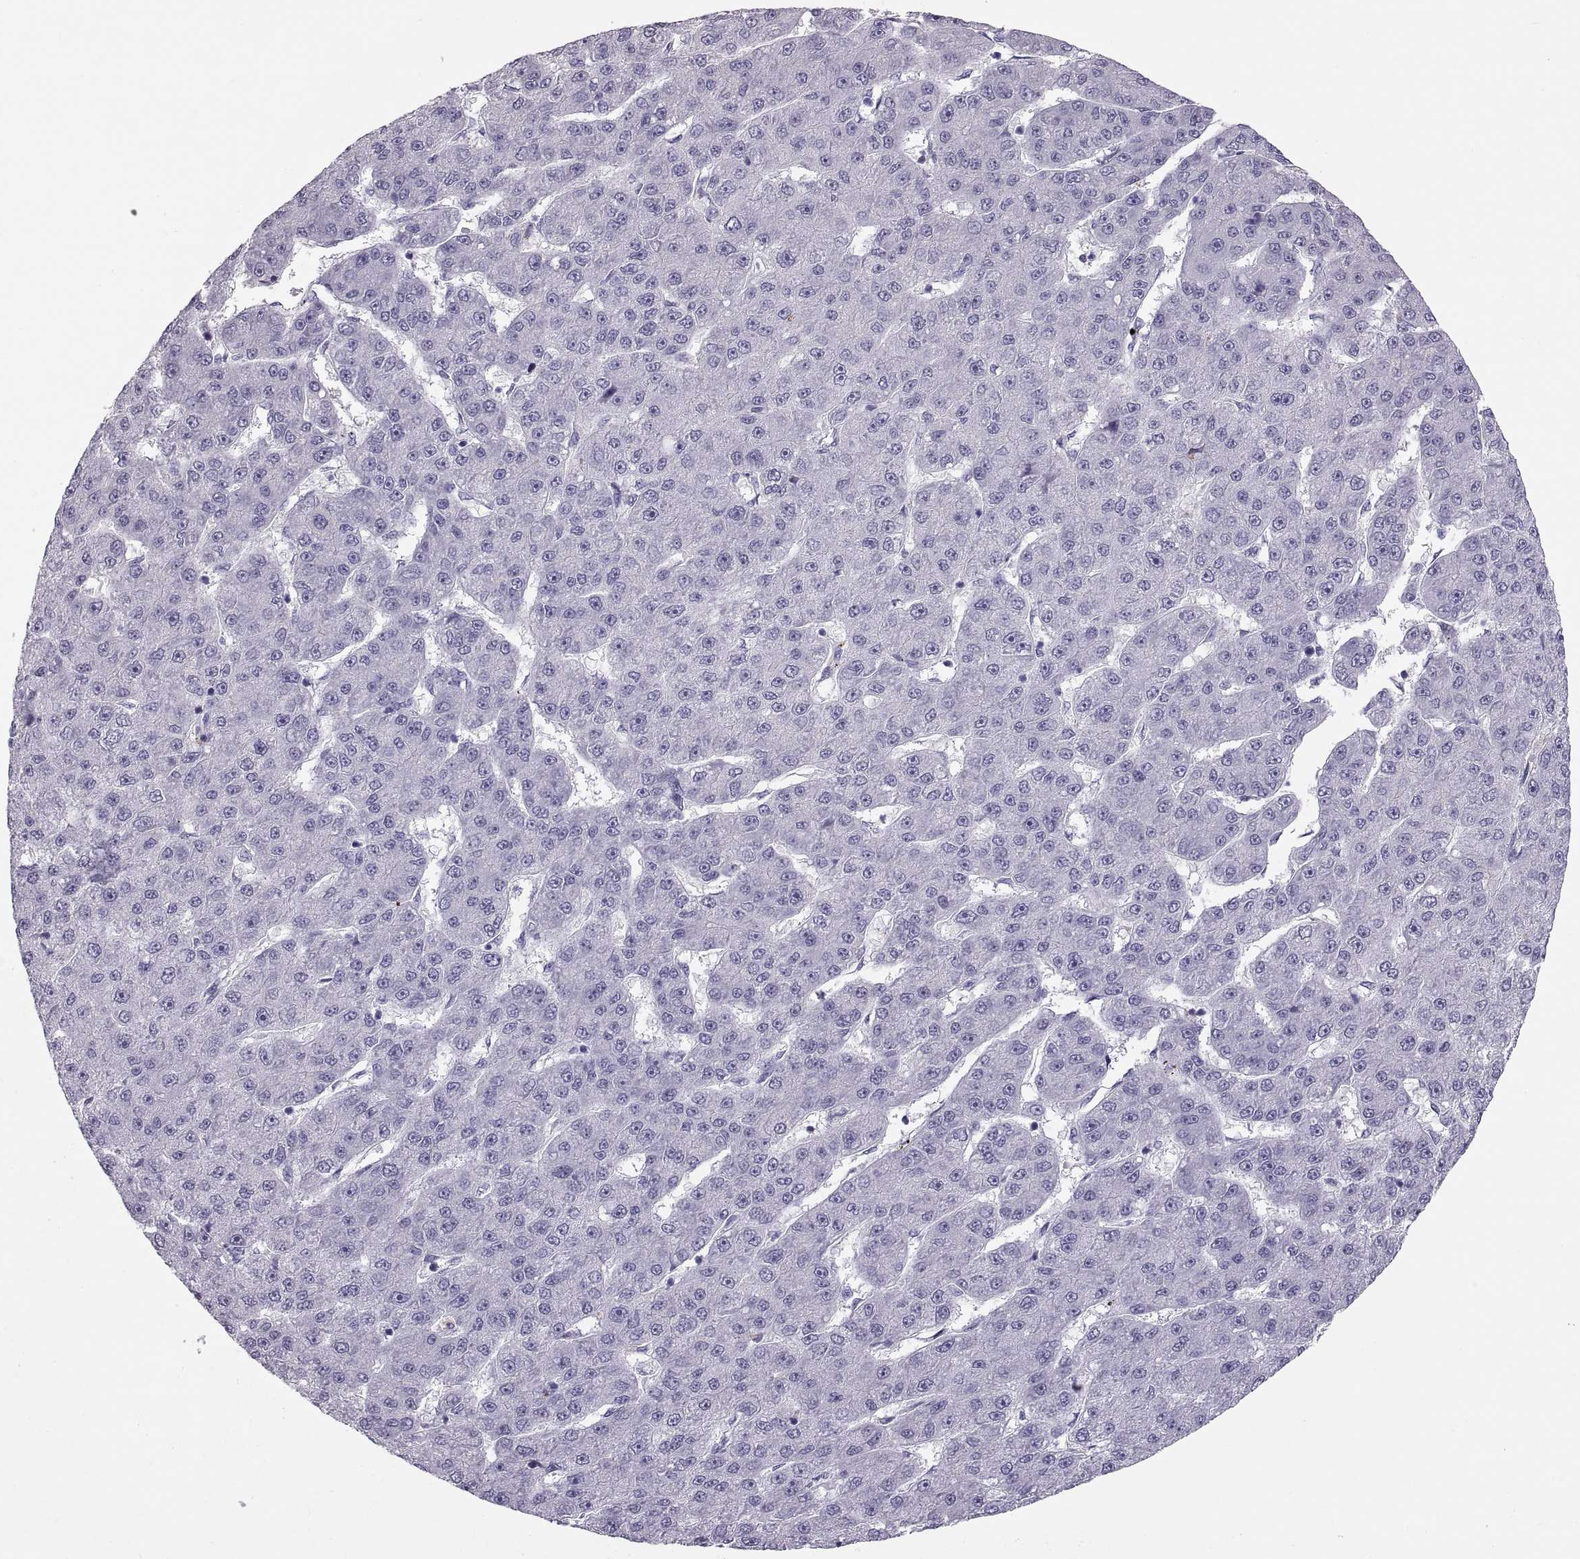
{"staining": {"intensity": "negative", "quantity": "none", "location": "none"}, "tissue": "liver cancer", "cell_type": "Tumor cells", "image_type": "cancer", "snomed": [{"axis": "morphology", "description": "Carcinoma, Hepatocellular, NOS"}, {"axis": "topography", "description": "Liver"}], "caption": "The micrograph displays no staining of tumor cells in liver cancer (hepatocellular carcinoma).", "gene": "QRICH2", "patient": {"sex": "male", "age": 67}}